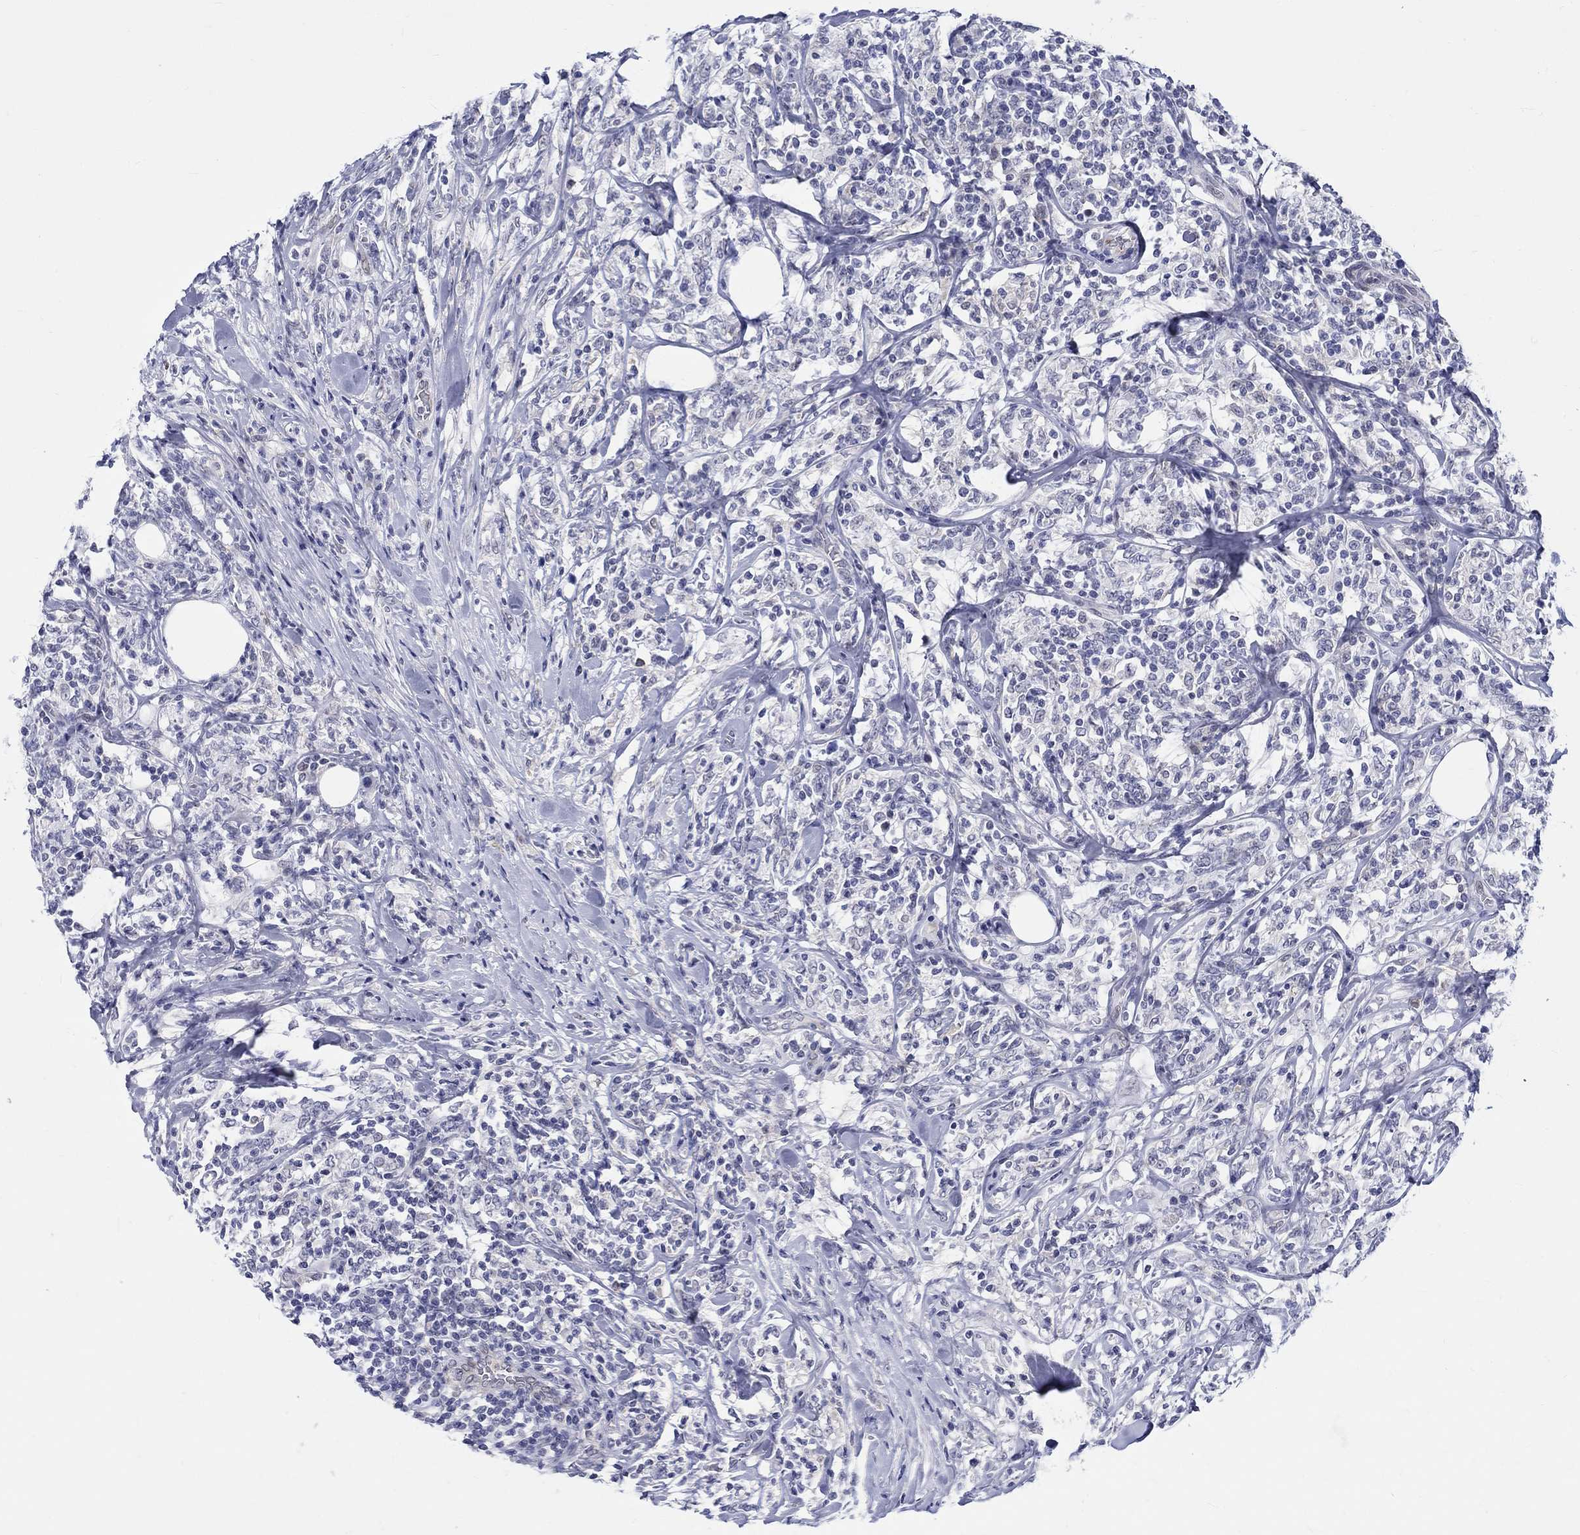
{"staining": {"intensity": "negative", "quantity": "none", "location": "none"}, "tissue": "lymphoma", "cell_type": "Tumor cells", "image_type": "cancer", "snomed": [{"axis": "morphology", "description": "Malignant lymphoma, non-Hodgkin's type, High grade"}, {"axis": "topography", "description": "Lymph node"}], "caption": "There is no significant positivity in tumor cells of high-grade malignant lymphoma, non-Hodgkin's type.", "gene": "ST6GALNAC1", "patient": {"sex": "female", "age": 84}}